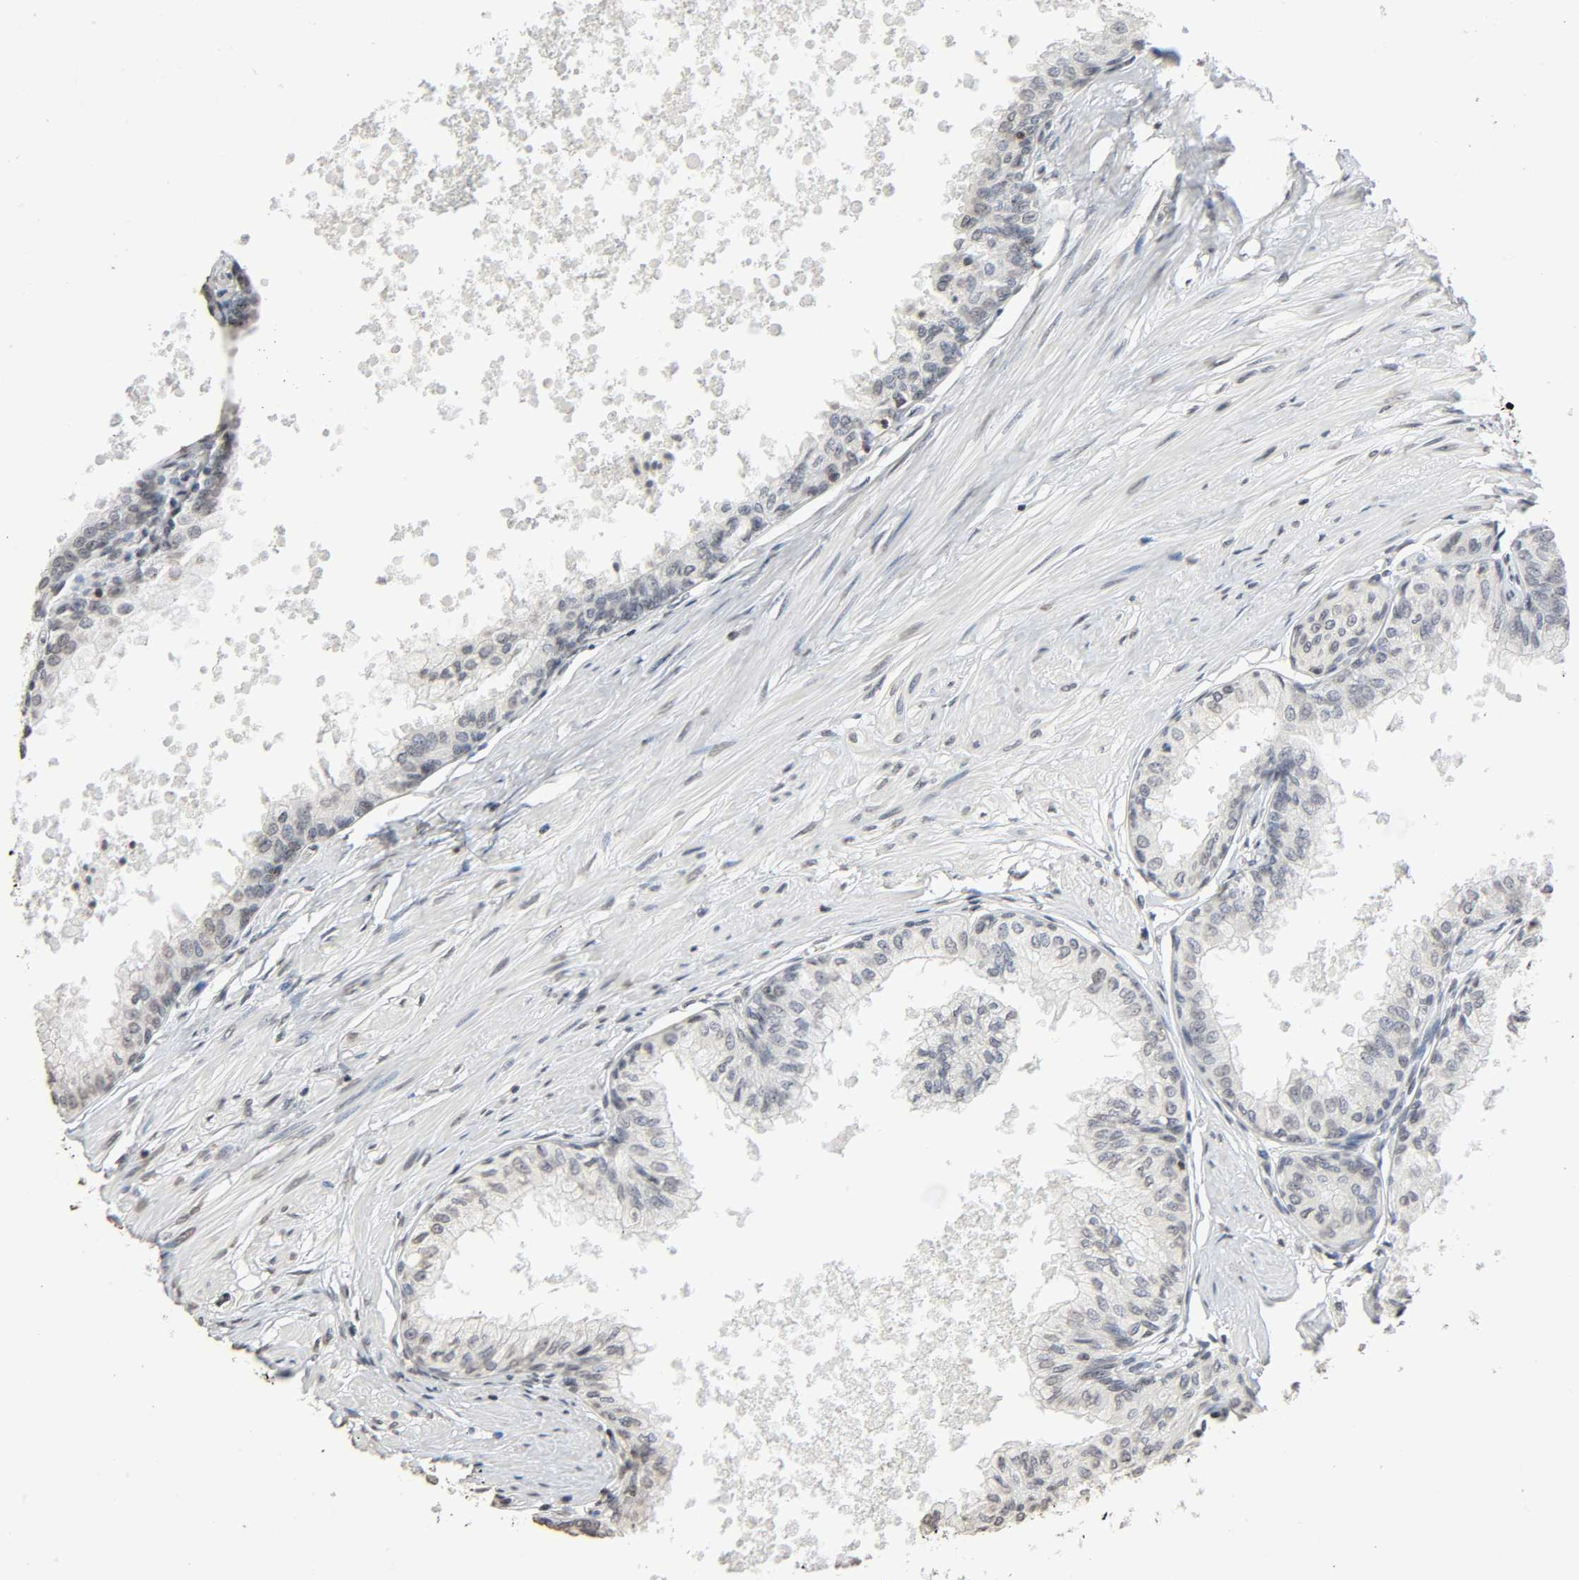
{"staining": {"intensity": "negative", "quantity": "none", "location": "none"}, "tissue": "prostate", "cell_type": "Glandular cells", "image_type": "normal", "snomed": [{"axis": "morphology", "description": "Normal tissue, NOS"}, {"axis": "topography", "description": "Prostate"}, {"axis": "topography", "description": "Seminal veicle"}], "caption": "This is an immunohistochemistry (IHC) photomicrograph of normal prostate. There is no positivity in glandular cells.", "gene": "STK4", "patient": {"sex": "male", "age": 60}}